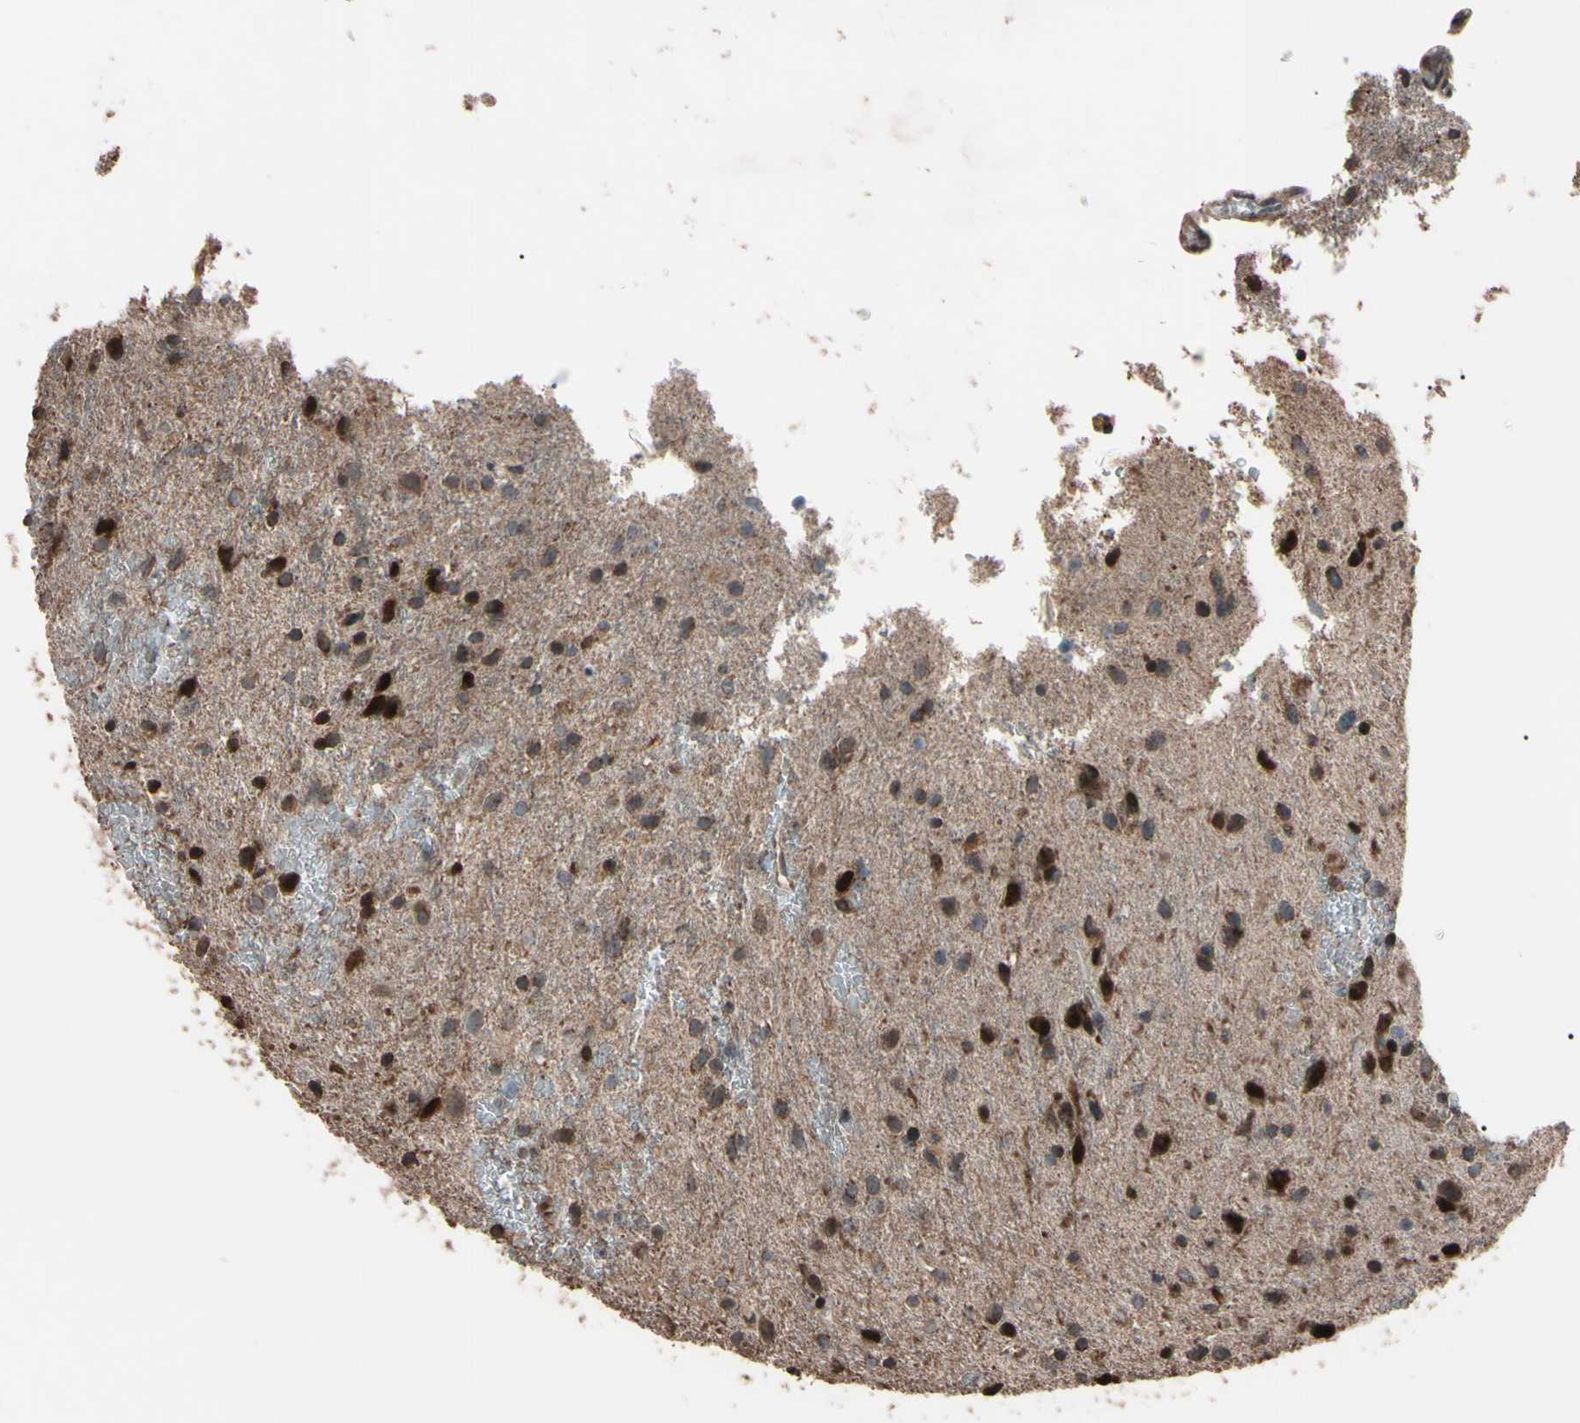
{"staining": {"intensity": "strong", "quantity": "25%-75%", "location": "cytoplasmic/membranous,nuclear"}, "tissue": "glioma", "cell_type": "Tumor cells", "image_type": "cancer", "snomed": [{"axis": "morphology", "description": "Glioma, malignant, Low grade"}, {"axis": "topography", "description": "Brain"}], "caption": "A brown stain shows strong cytoplasmic/membranous and nuclear expression of a protein in glioma tumor cells.", "gene": "TNFRSF1A", "patient": {"sex": "male", "age": 77}}